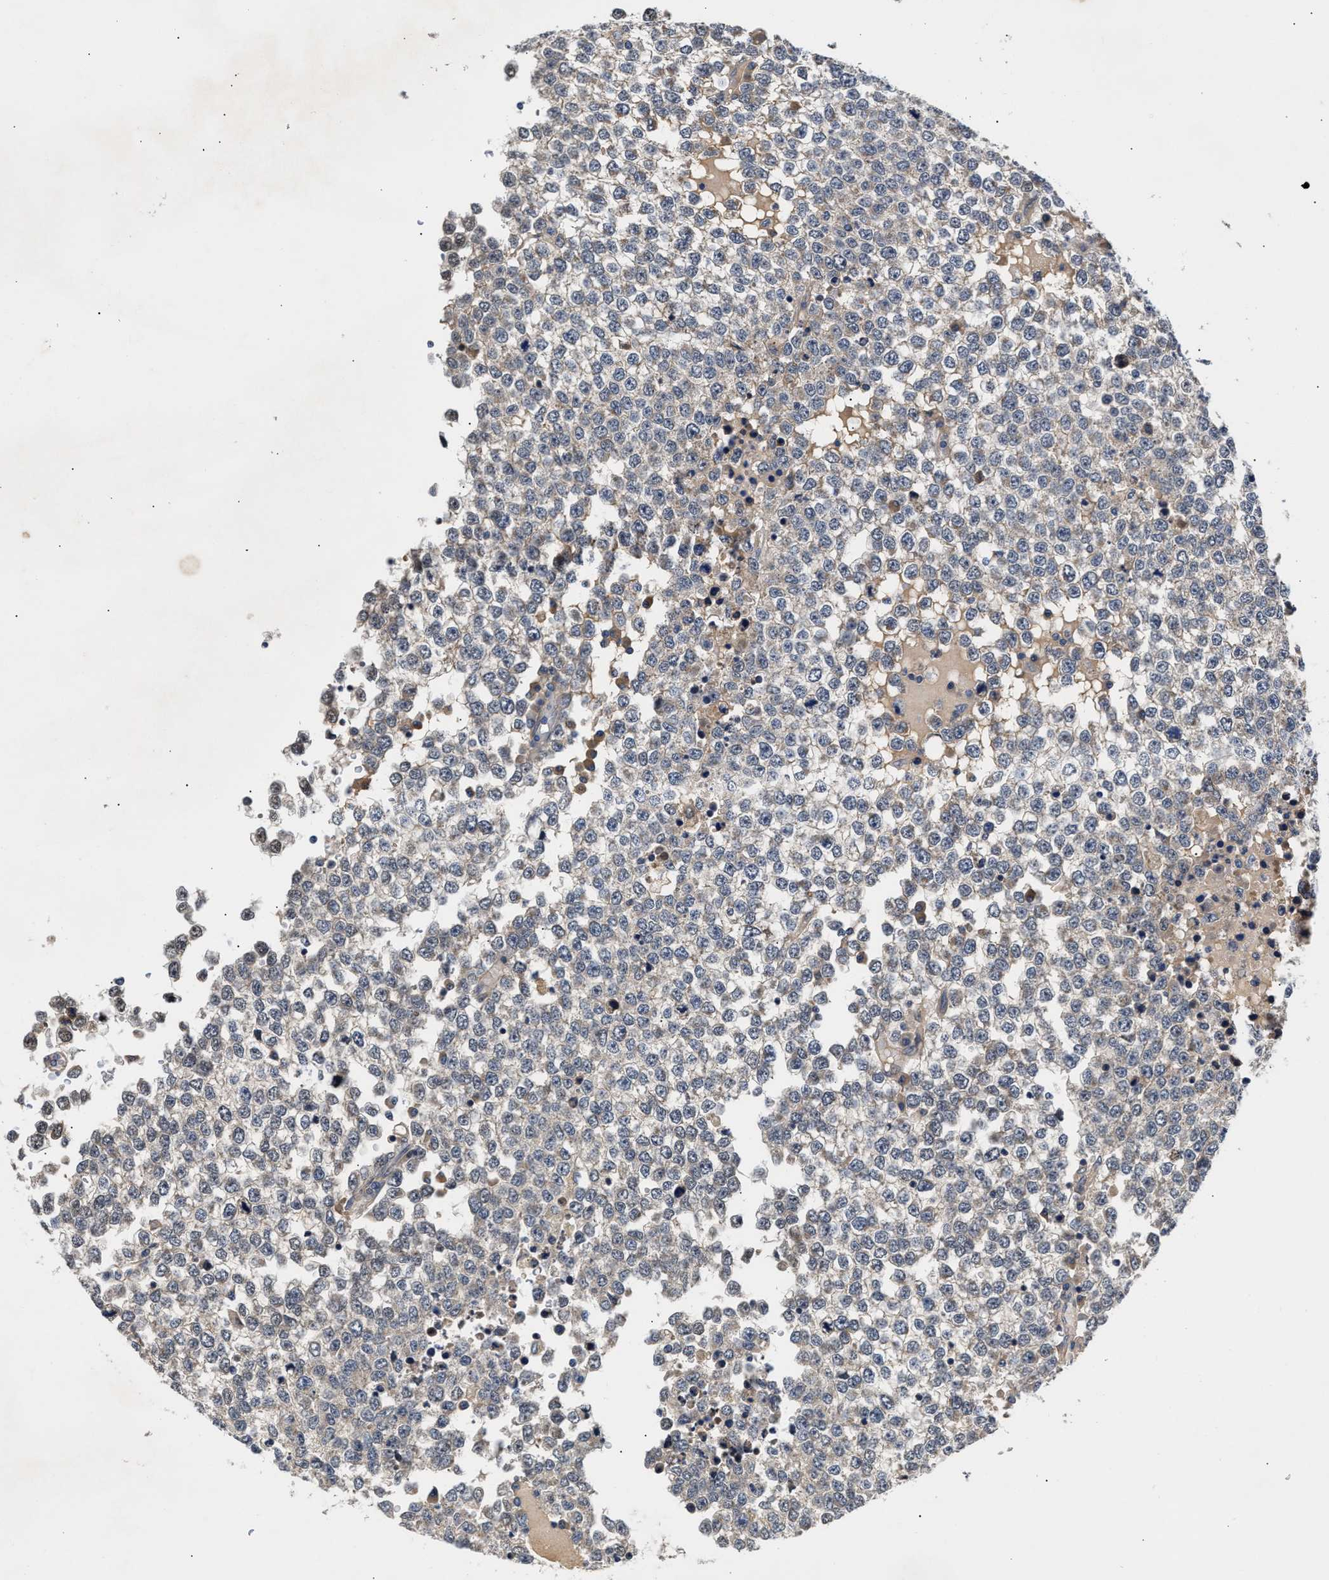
{"staining": {"intensity": "weak", "quantity": "<25%", "location": "cytoplasmic/membranous"}, "tissue": "testis cancer", "cell_type": "Tumor cells", "image_type": "cancer", "snomed": [{"axis": "morphology", "description": "Seminoma, NOS"}, {"axis": "topography", "description": "Testis"}], "caption": "Immunohistochemistry (IHC) histopathology image of testis cancer (seminoma) stained for a protein (brown), which exhibits no staining in tumor cells. (DAB immunohistochemistry with hematoxylin counter stain).", "gene": "CCDC146", "patient": {"sex": "male", "age": 65}}